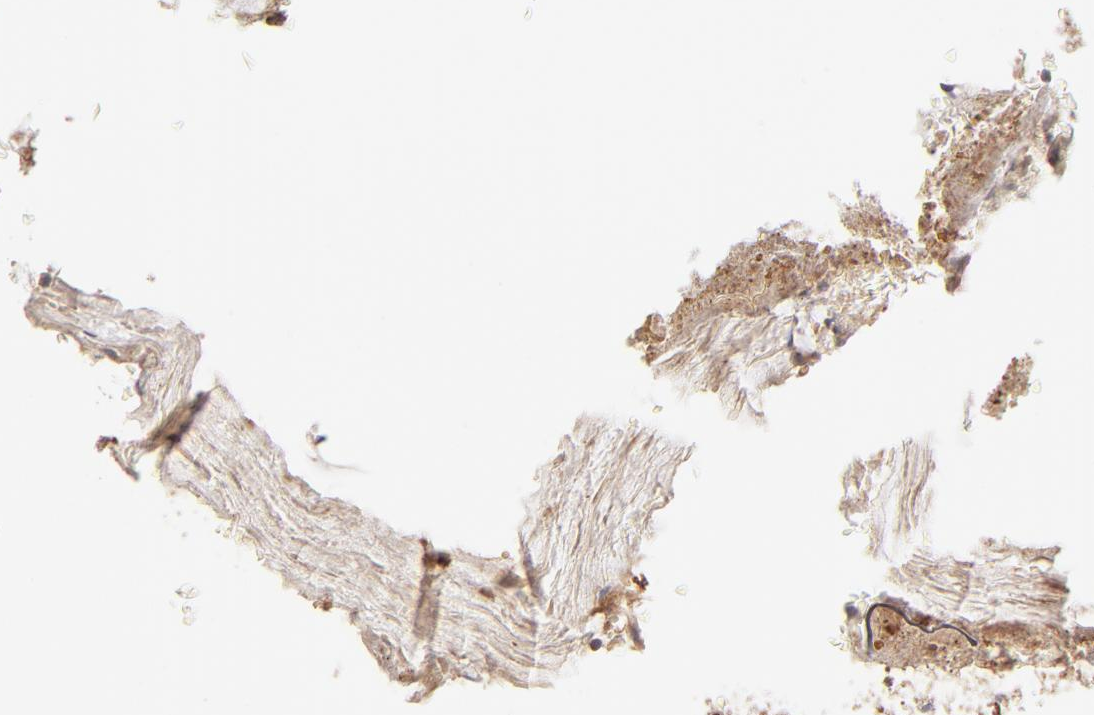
{"staining": {"intensity": "strong", "quantity": ">75%", "location": "cytoplasmic/membranous"}, "tissue": "appendix", "cell_type": "Glandular cells", "image_type": "normal", "snomed": [{"axis": "morphology", "description": "Normal tissue, NOS"}, {"axis": "topography", "description": "Appendix"}], "caption": "A high-resolution micrograph shows immunohistochemistry staining of benign appendix, which shows strong cytoplasmic/membranous staining in about >75% of glandular cells.", "gene": "CSPG4", "patient": {"sex": "female", "age": 10}}